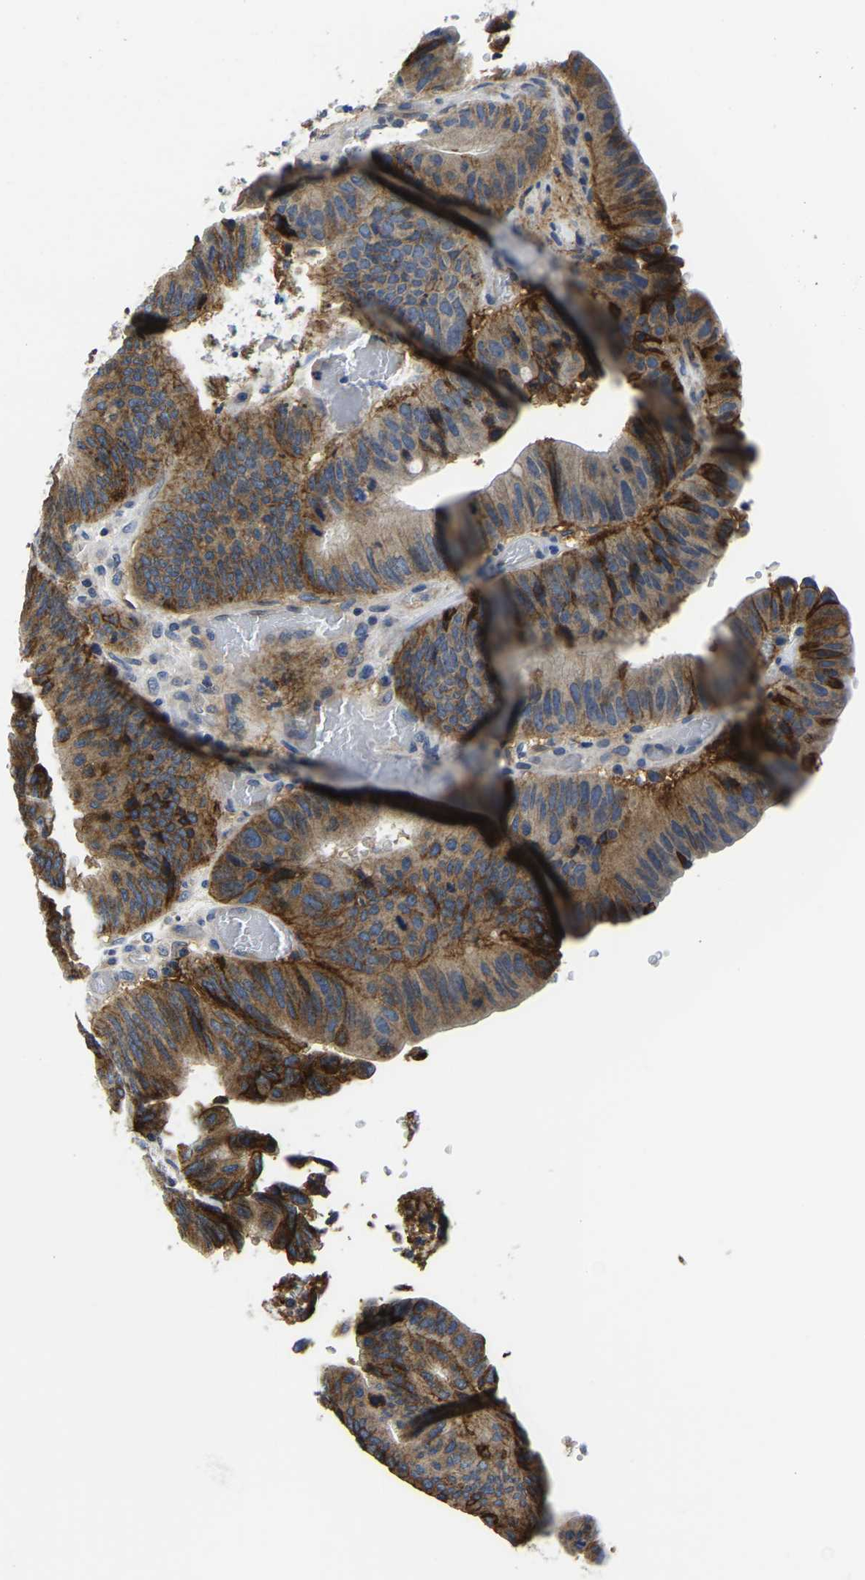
{"staining": {"intensity": "strong", "quantity": ">75%", "location": "cytoplasmic/membranous"}, "tissue": "colorectal cancer", "cell_type": "Tumor cells", "image_type": "cancer", "snomed": [{"axis": "morphology", "description": "Normal tissue, NOS"}, {"axis": "morphology", "description": "Adenocarcinoma, NOS"}, {"axis": "topography", "description": "Rectum"}, {"axis": "topography", "description": "Peripheral nerve tissue"}], "caption": "This histopathology image reveals immunohistochemistry staining of human colorectal cancer (adenocarcinoma), with high strong cytoplasmic/membranous staining in about >75% of tumor cells.", "gene": "ITGA2", "patient": {"sex": "male", "age": 92}}